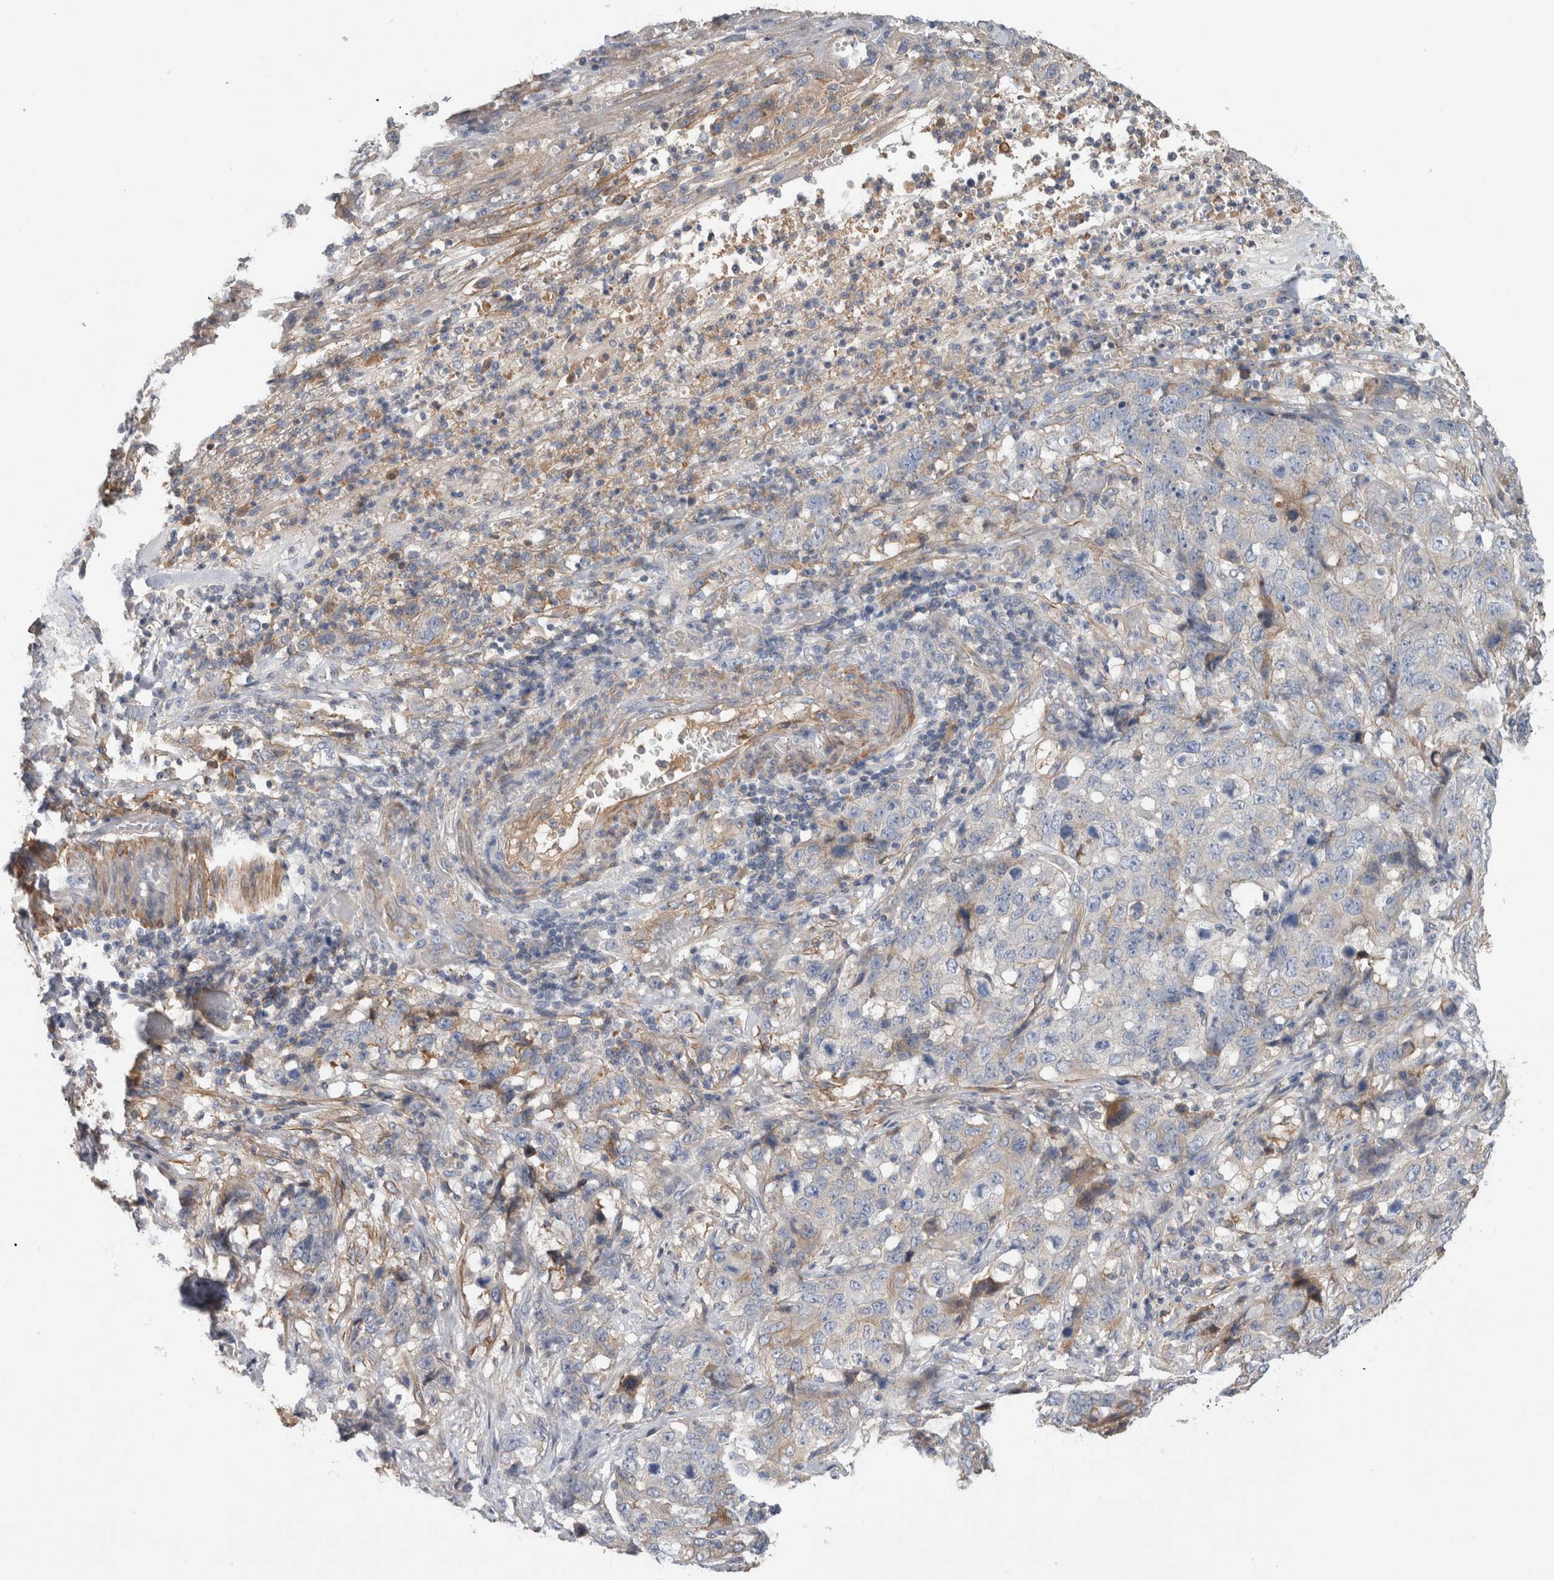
{"staining": {"intensity": "negative", "quantity": "none", "location": "none"}, "tissue": "stomach cancer", "cell_type": "Tumor cells", "image_type": "cancer", "snomed": [{"axis": "morphology", "description": "Adenocarcinoma, NOS"}, {"axis": "topography", "description": "Stomach"}], "caption": "IHC histopathology image of human stomach adenocarcinoma stained for a protein (brown), which shows no staining in tumor cells.", "gene": "CFI", "patient": {"sex": "male", "age": 48}}